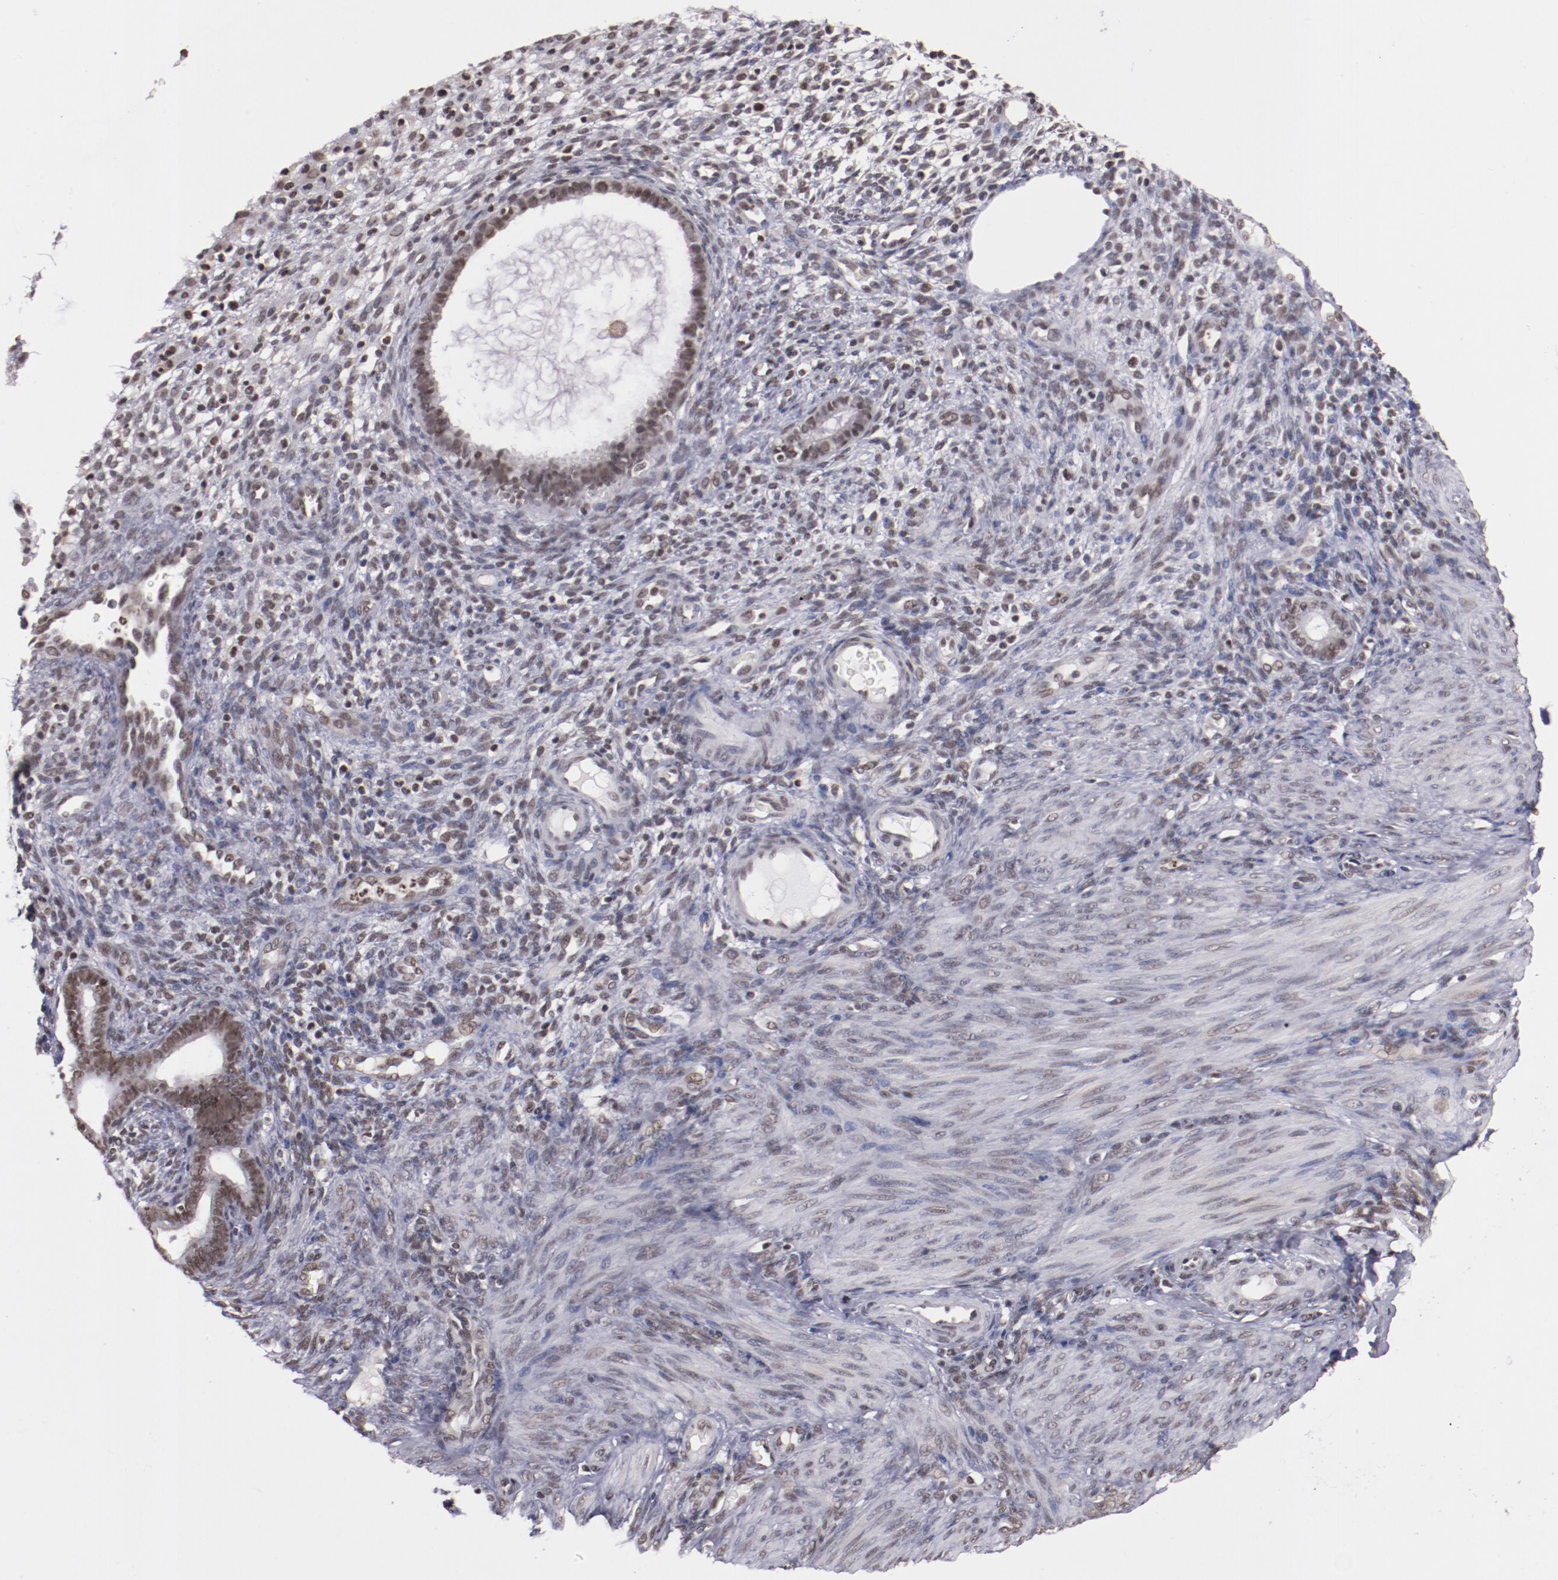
{"staining": {"intensity": "moderate", "quantity": "25%-75%", "location": "nuclear"}, "tissue": "endometrium", "cell_type": "Cells in endometrial stroma", "image_type": "normal", "snomed": [{"axis": "morphology", "description": "Normal tissue, NOS"}, {"axis": "topography", "description": "Endometrium"}], "caption": "Moderate nuclear staining is appreciated in about 25%-75% of cells in endometrial stroma in unremarkable endometrium. Using DAB (3,3'-diaminobenzidine) (brown) and hematoxylin (blue) stains, captured at high magnification using brightfield microscopy.", "gene": "STAG2", "patient": {"sex": "female", "age": 72}}